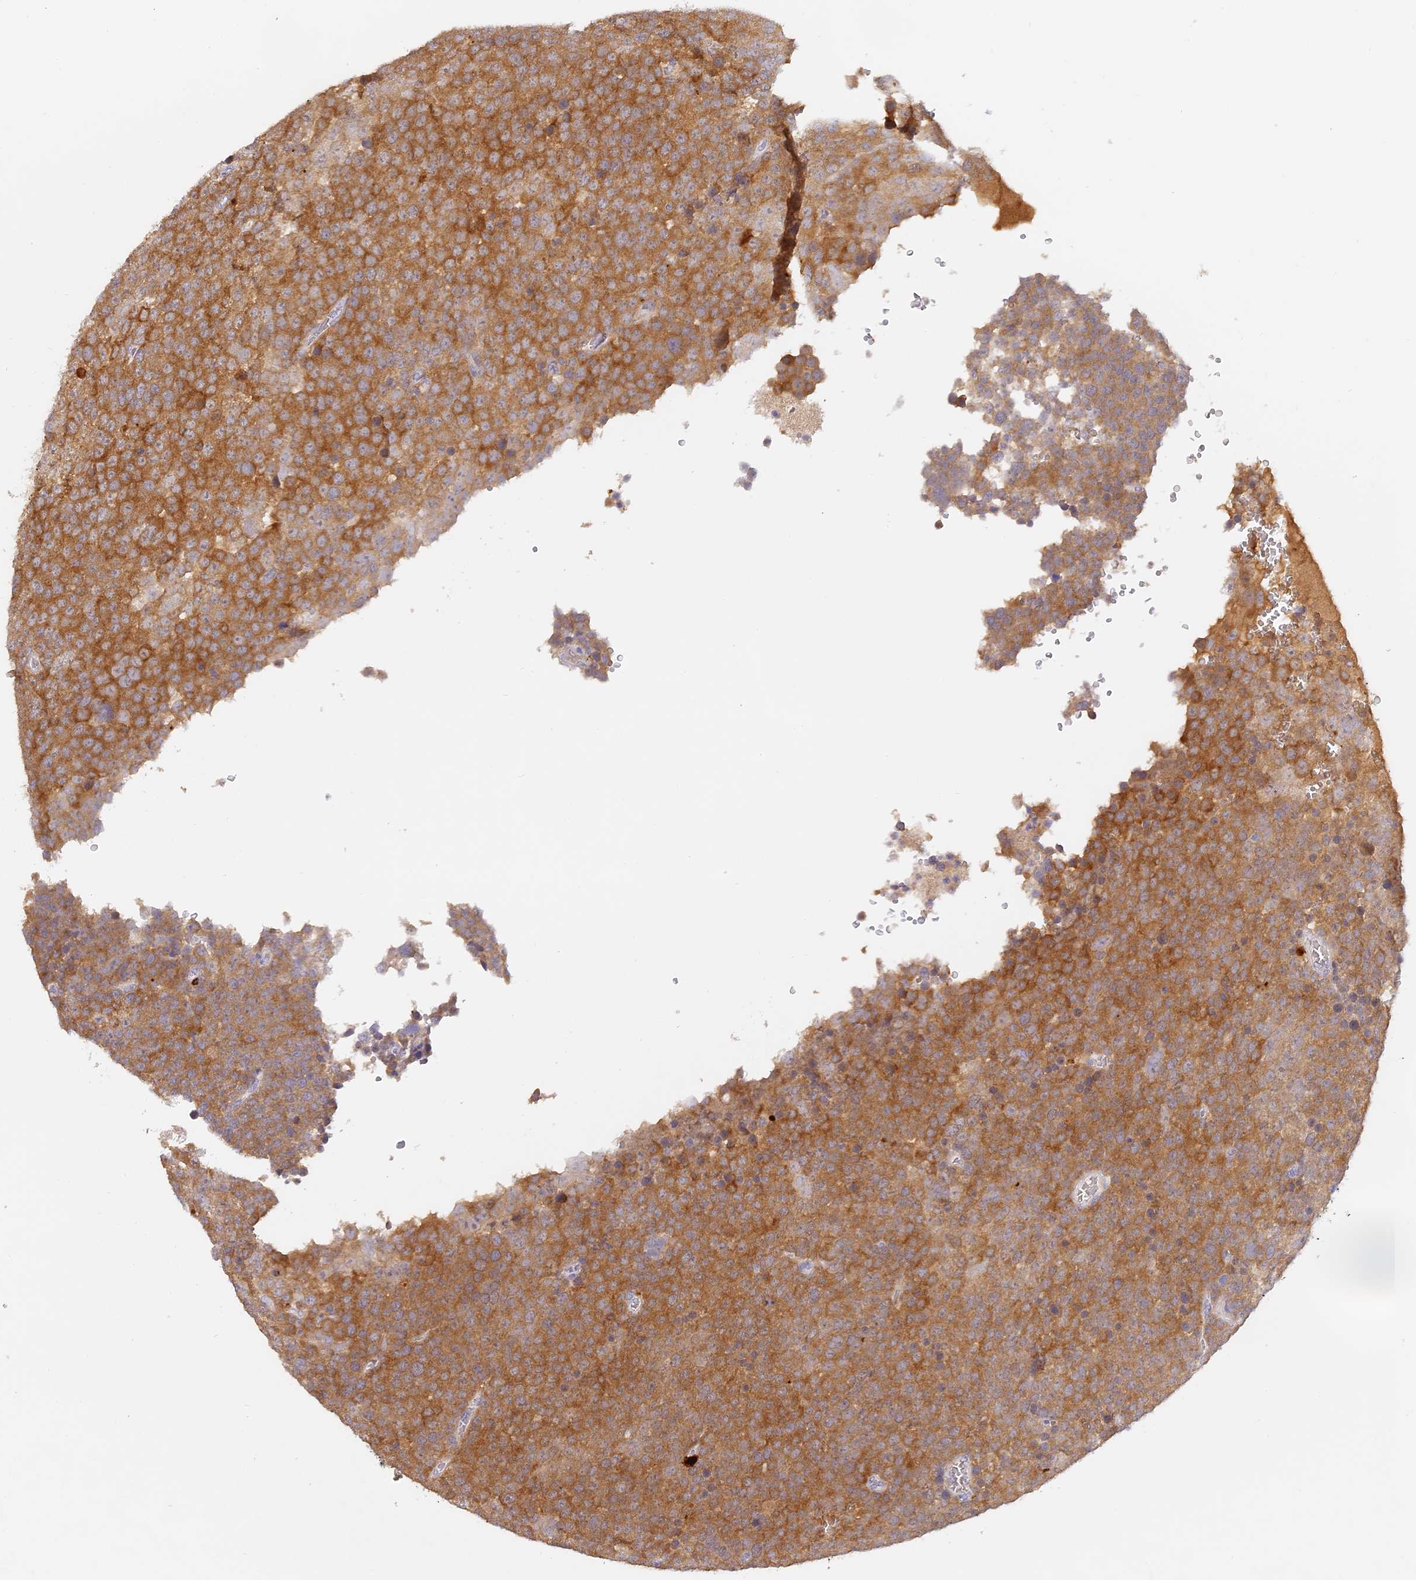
{"staining": {"intensity": "moderate", "quantity": ">75%", "location": "cytoplasmic/membranous"}, "tissue": "testis cancer", "cell_type": "Tumor cells", "image_type": "cancer", "snomed": [{"axis": "morphology", "description": "Seminoma, NOS"}, {"axis": "topography", "description": "Testis"}], "caption": "DAB immunohistochemical staining of testis cancer shows moderate cytoplasmic/membranous protein staining in about >75% of tumor cells.", "gene": "ELL3", "patient": {"sex": "male", "age": 71}}